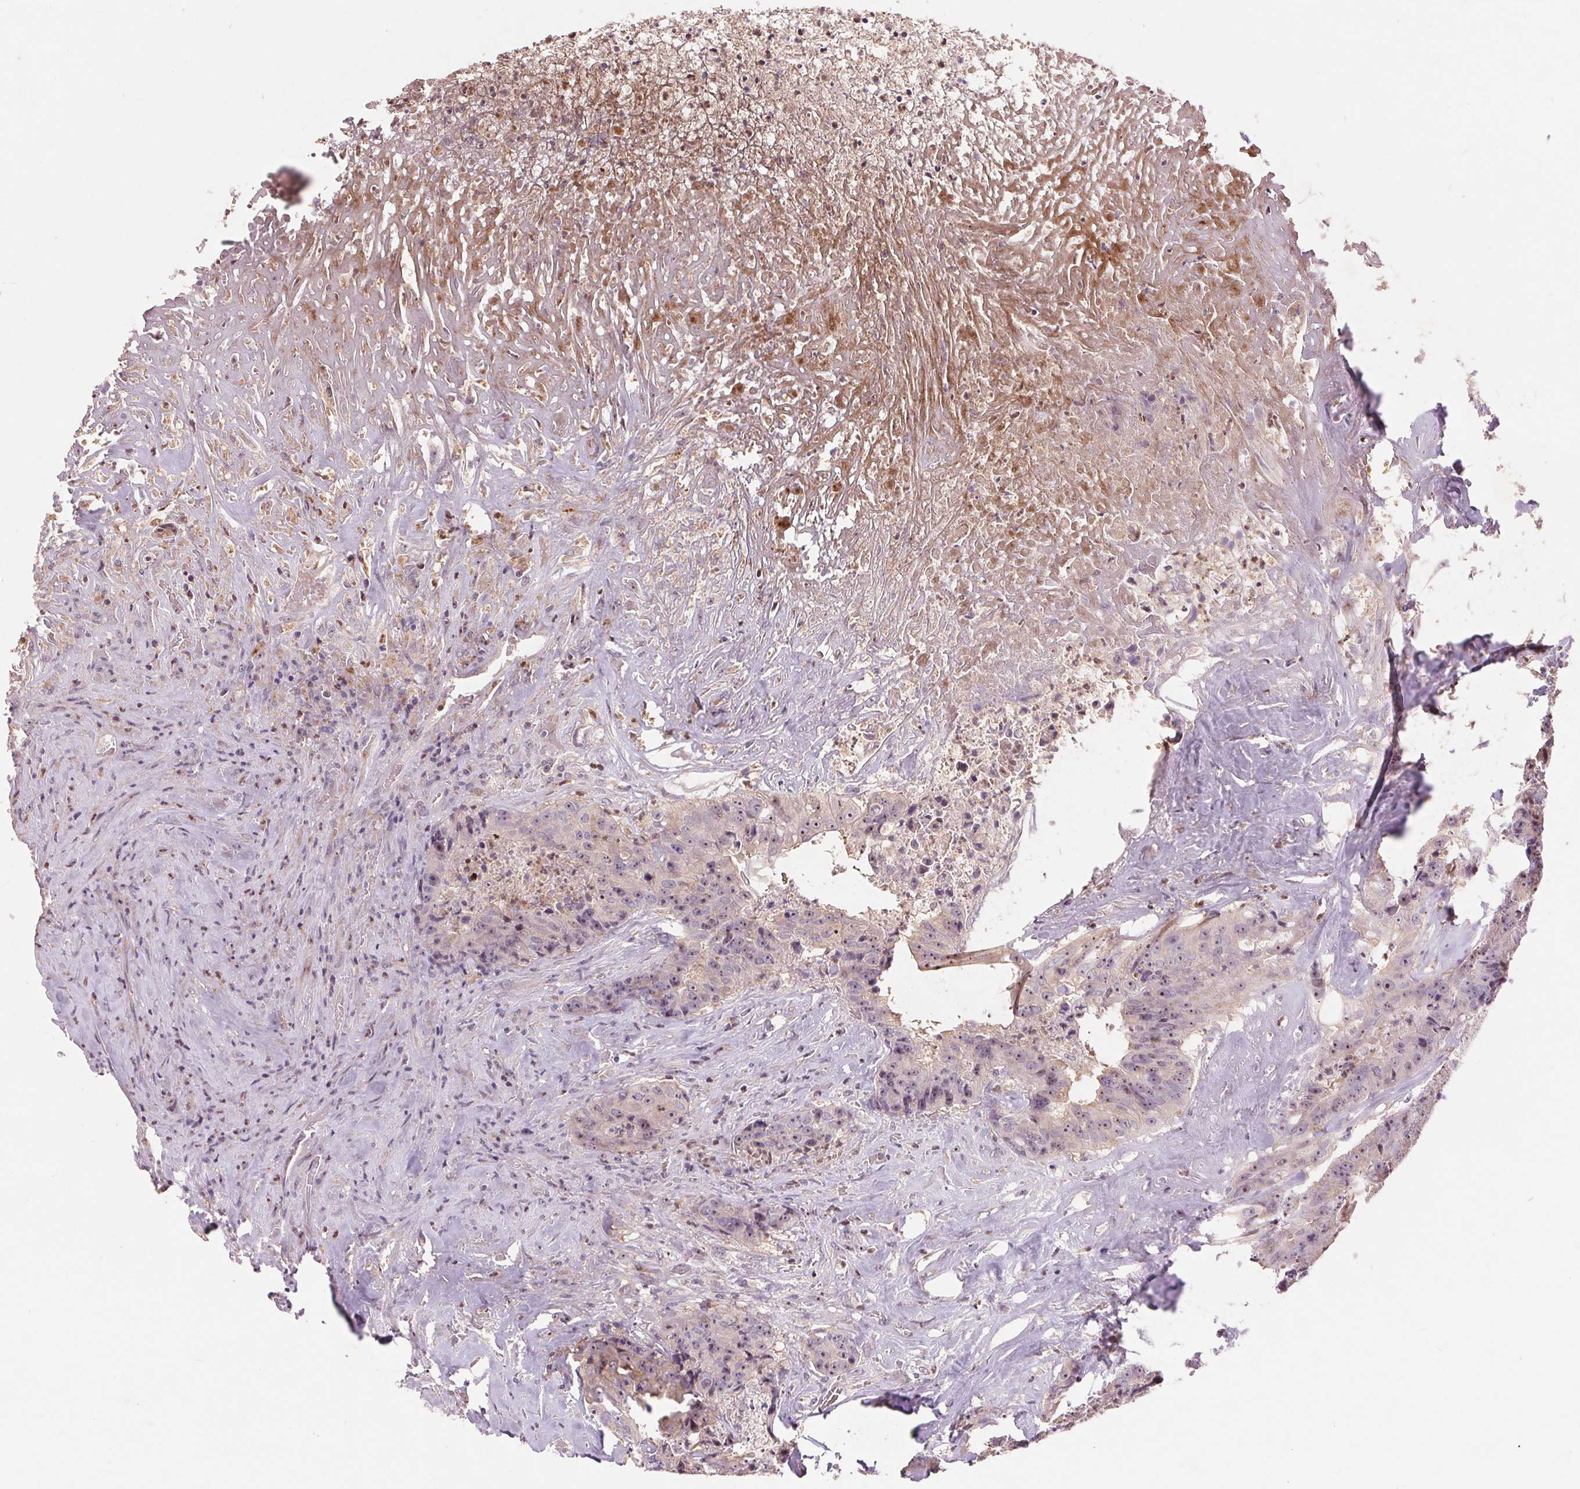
{"staining": {"intensity": "weak", "quantity": "<25%", "location": "cytoplasmic/membranous"}, "tissue": "colorectal cancer", "cell_type": "Tumor cells", "image_type": "cancer", "snomed": [{"axis": "morphology", "description": "Adenocarcinoma, NOS"}, {"axis": "topography", "description": "Rectum"}], "caption": "This is an immunohistochemistry (IHC) image of human colorectal cancer (adenocarcinoma). There is no positivity in tumor cells.", "gene": "RANBP3L", "patient": {"sex": "female", "age": 62}}